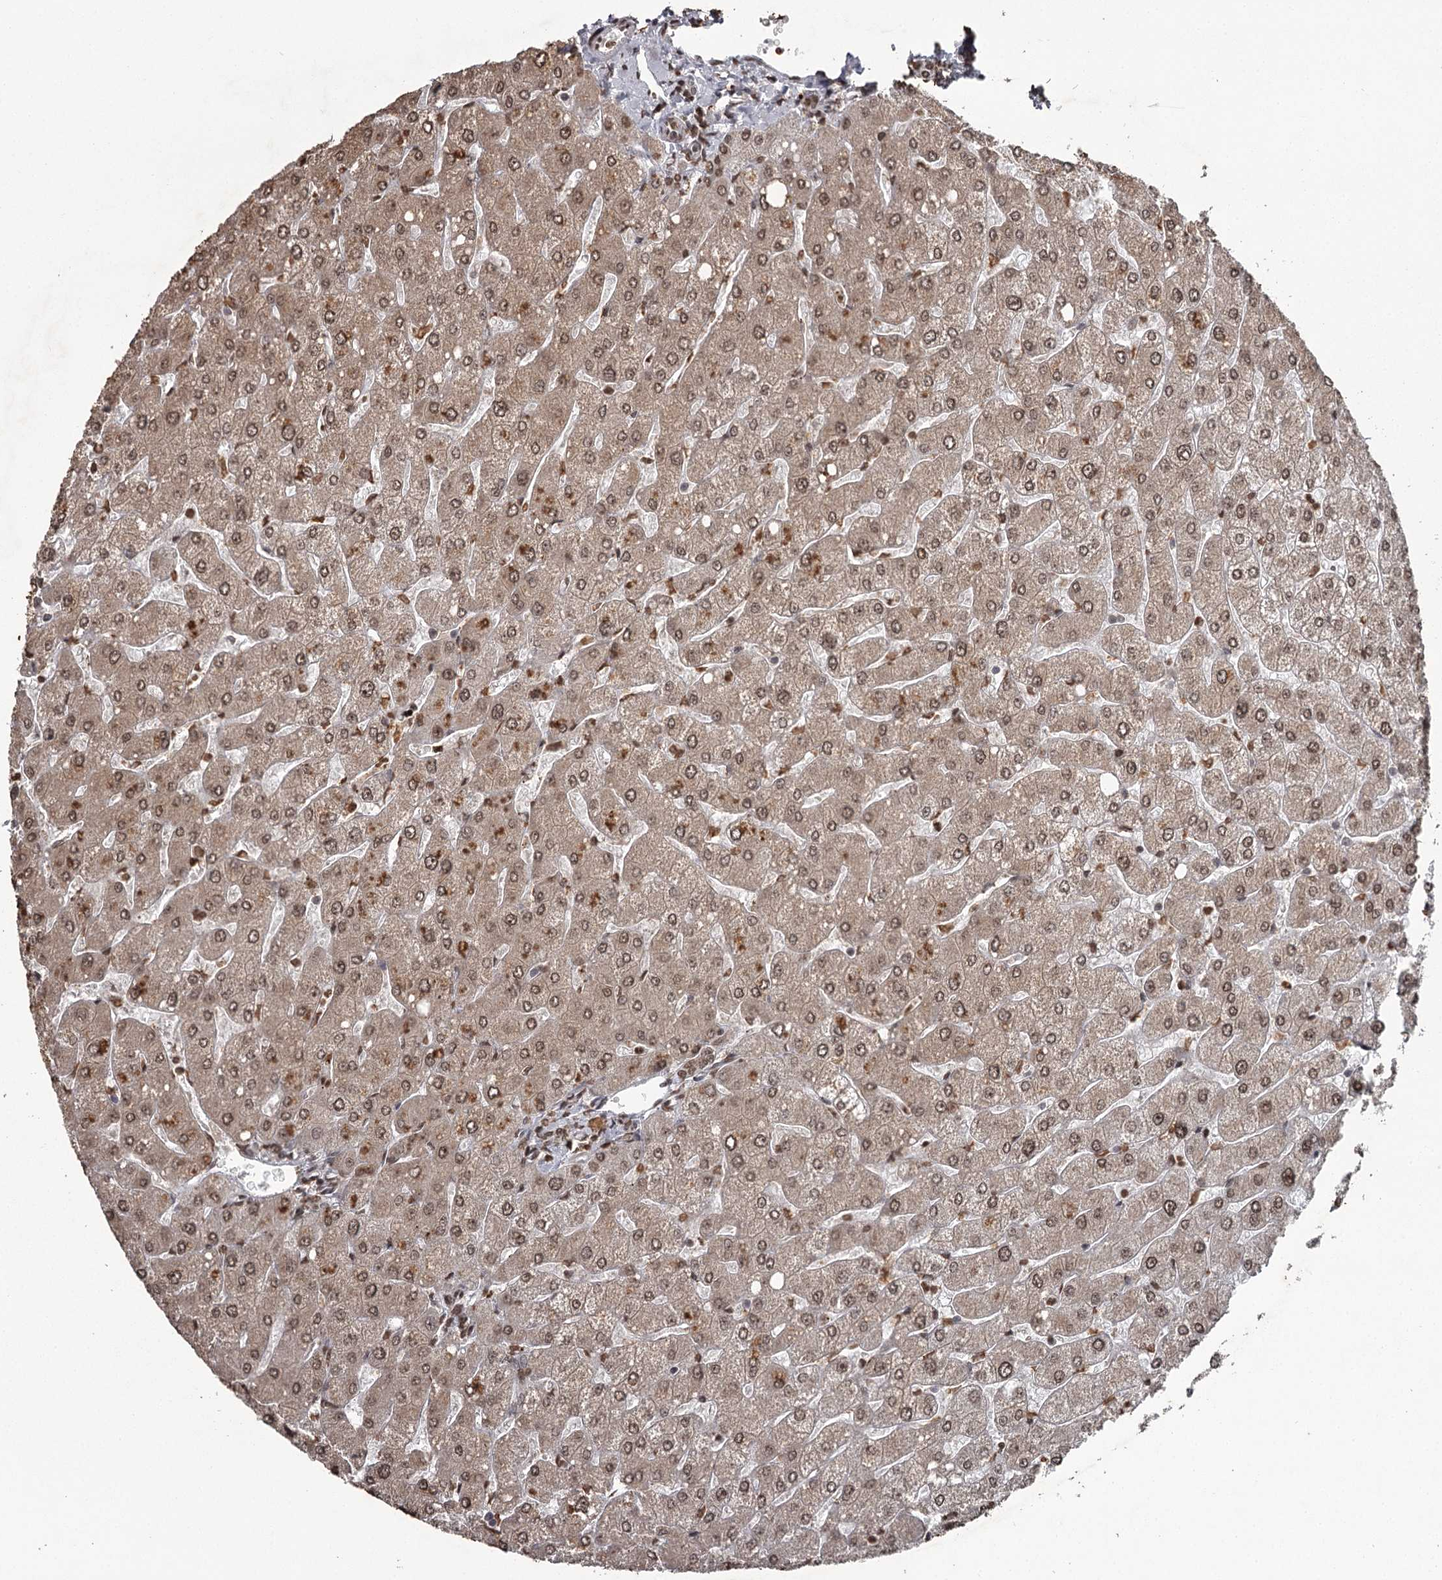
{"staining": {"intensity": "moderate", "quantity": ">75%", "location": "nuclear"}, "tissue": "liver", "cell_type": "Cholangiocytes", "image_type": "normal", "snomed": [{"axis": "morphology", "description": "Normal tissue, NOS"}, {"axis": "topography", "description": "Liver"}], "caption": "Cholangiocytes show medium levels of moderate nuclear positivity in approximately >75% of cells in unremarkable human liver. Using DAB (3,3'-diaminobenzidine) (brown) and hematoxylin (blue) stains, captured at high magnification using brightfield microscopy.", "gene": "THYN1", "patient": {"sex": "male", "age": 55}}